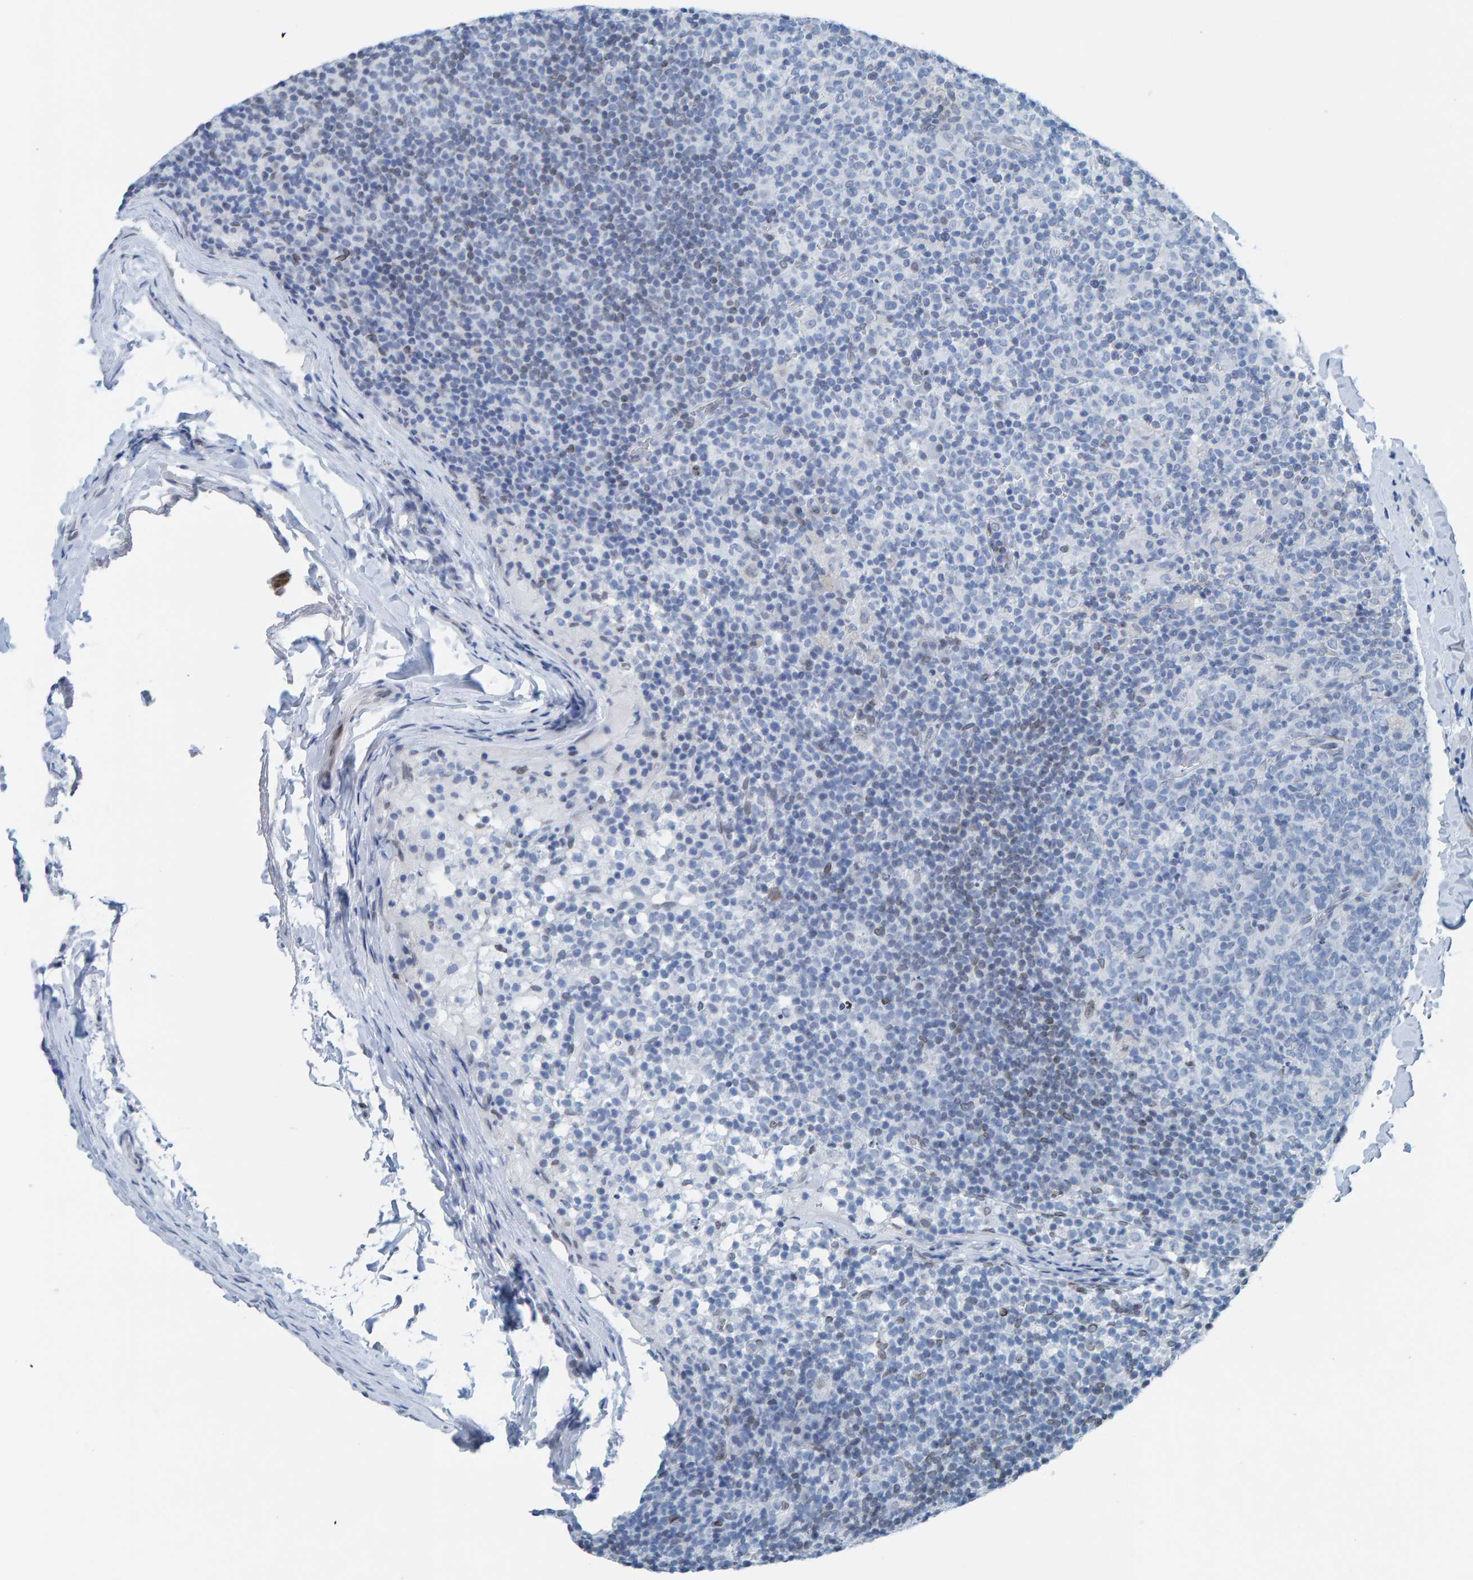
{"staining": {"intensity": "negative", "quantity": "none", "location": "none"}, "tissue": "lymph node", "cell_type": "Germinal center cells", "image_type": "normal", "snomed": [{"axis": "morphology", "description": "Normal tissue, NOS"}, {"axis": "morphology", "description": "Inflammation, NOS"}, {"axis": "topography", "description": "Lymph node"}], "caption": "This is a image of immunohistochemistry (IHC) staining of unremarkable lymph node, which shows no expression in germinal center cells. (Stains: DAB (3,3'-diaminobenzidine) IHC with hematoxylin counter stain, Microscopy: brightfield microscopy at high magnification).", "gene": "LMNB2", "patient": {"sex": "male", "age": 55}}